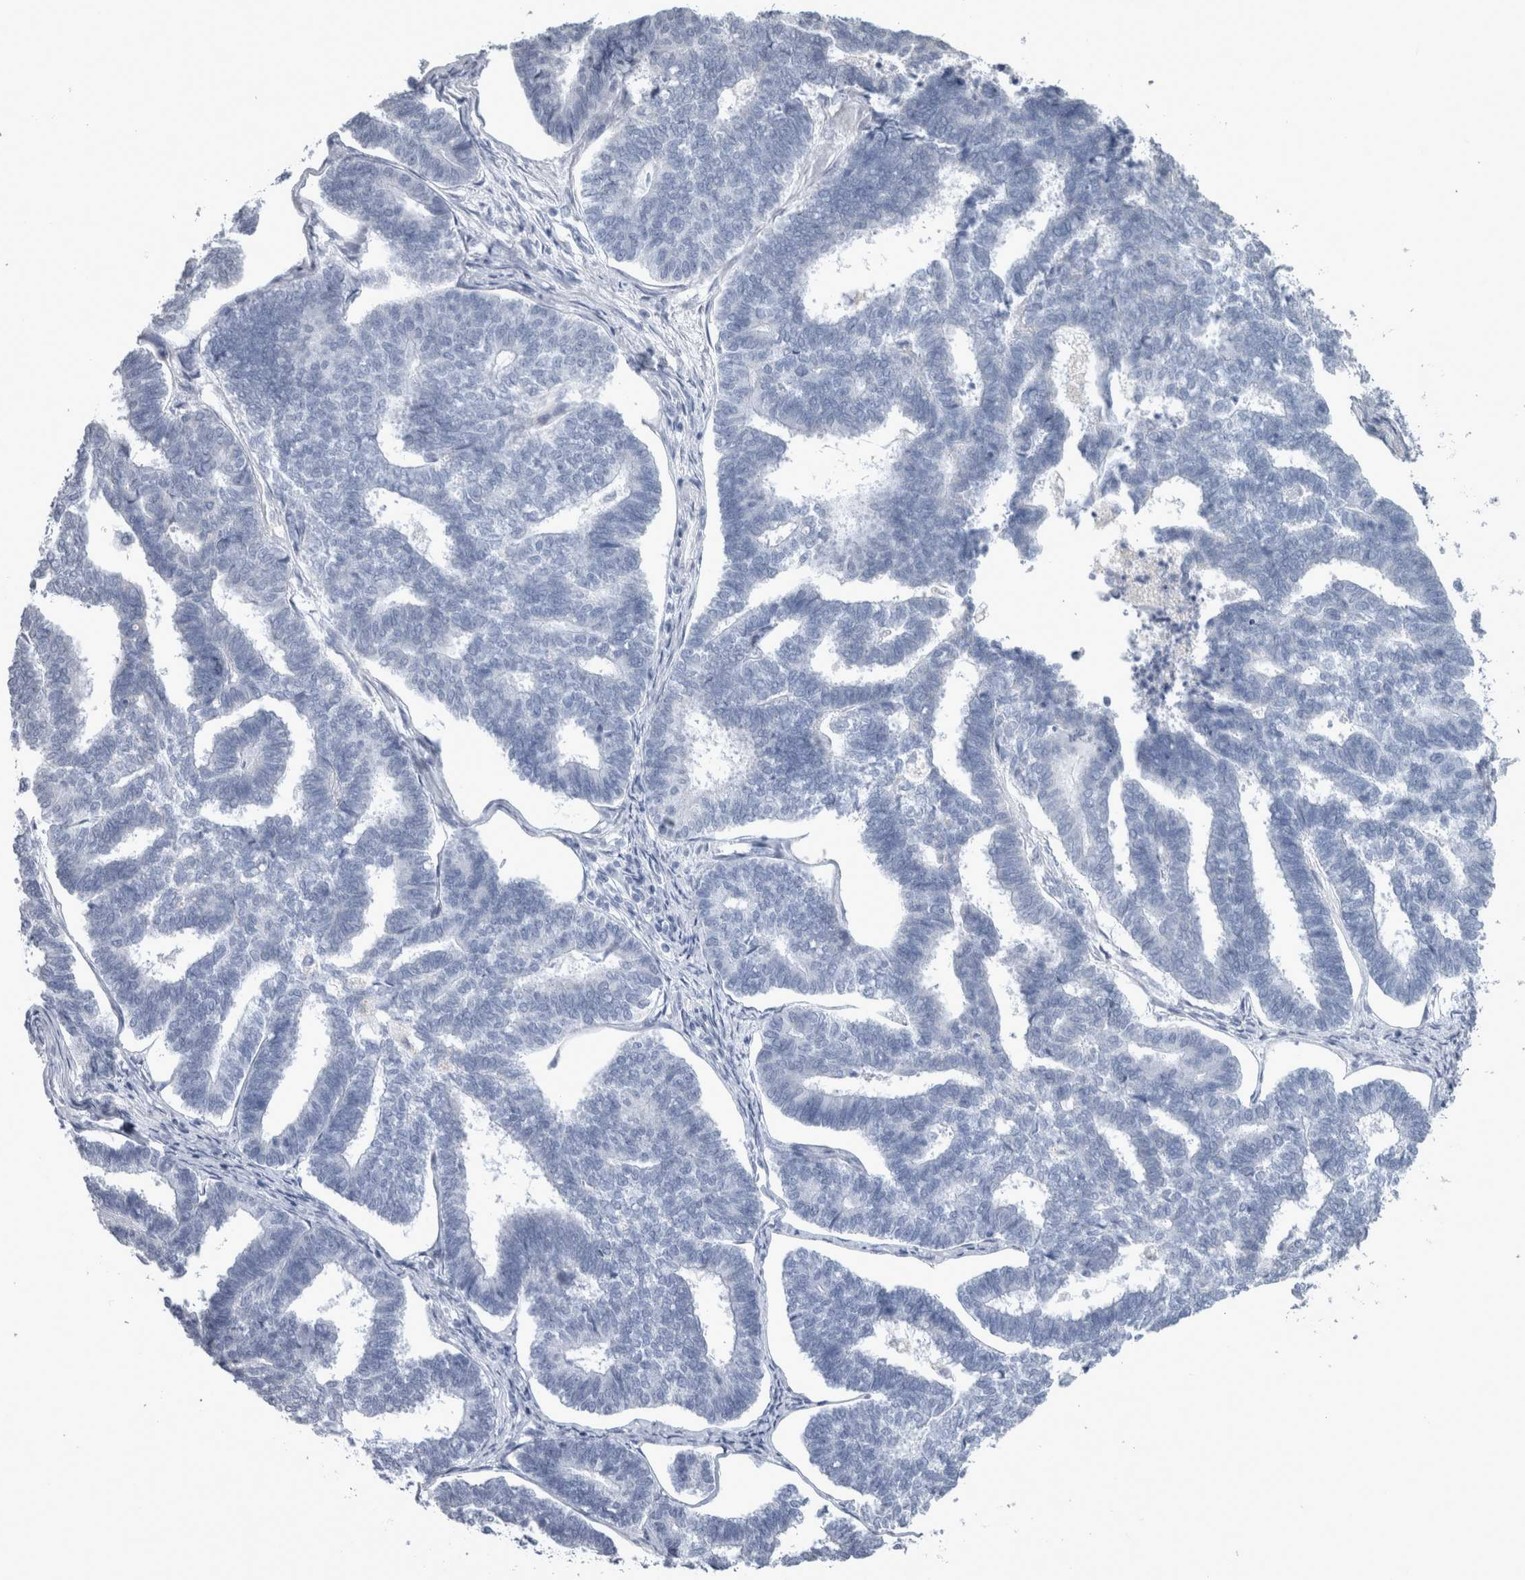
{"staining": {"intensity": "negative", "quantity": "none", "location": "none"}, "tissue": "endometrial cancer", "cell_type": "Tumor cells", "image_type": "cancer", "snomed": [{"axis": "morphology", "description": "Adenocarcinoma, NOS"}, {"axis": "topography", "description": "Endometrium"}], "caption": "Protein analysis of endometrial adenocarcinoma demonstrates no significant expression in tumor cells.", "gene": "MSMB", "patient": {"sex": "female", "age": 70}}